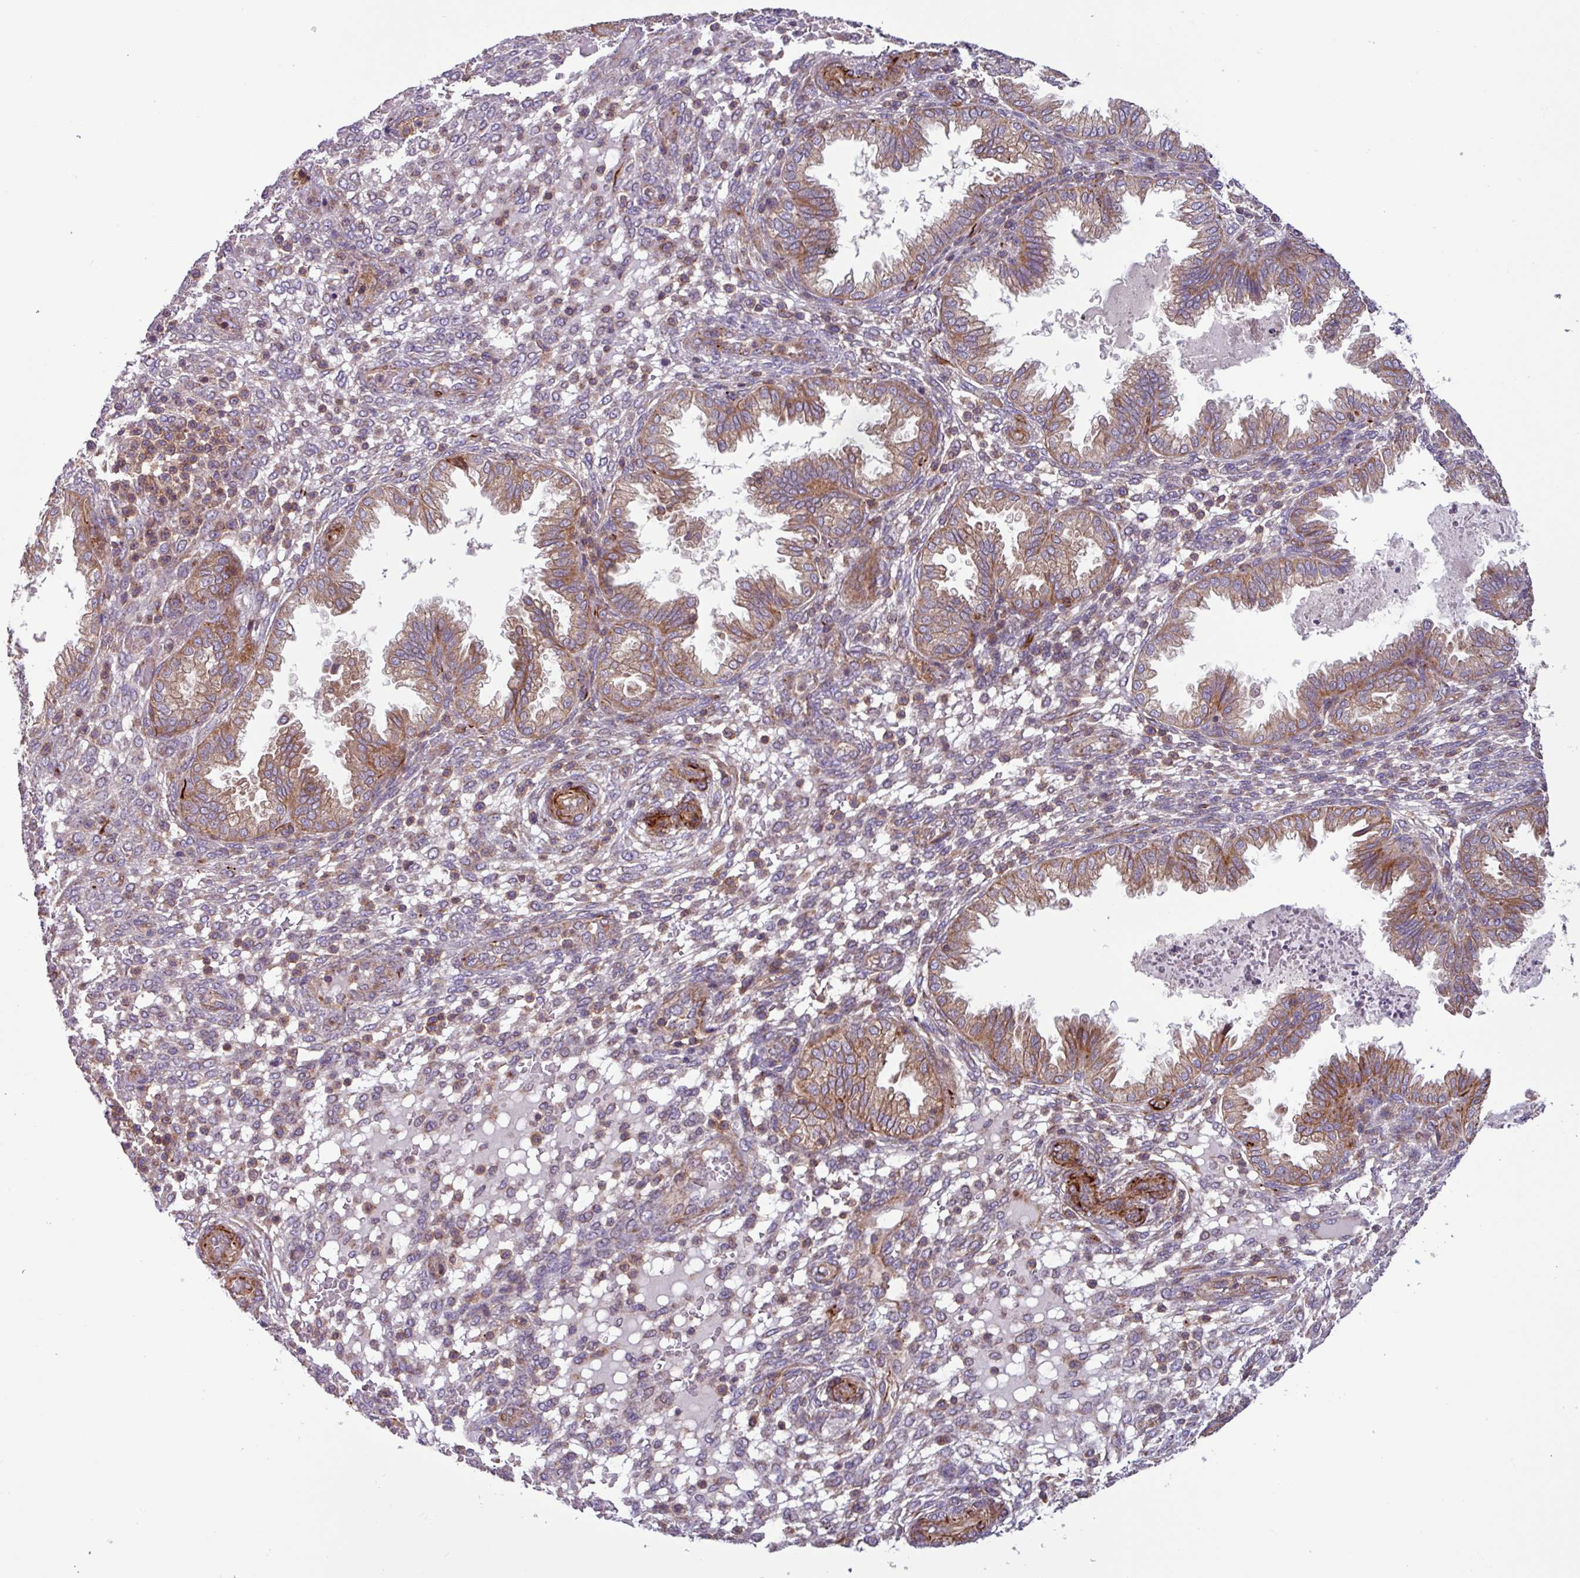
{"staining": {"intensity": "weak", "quantity": "25%-75%", "location": "cytoplasmic/membranous"}, "tissue": "endometrium", "cell_type": "Cells in endometrial stroma", "image_type": "normal", "snomed": [{"axis": "morphology", "description": "Normal tissue, NOS"}, {"axis": "topography", "description": "Endometrium"}], "caption": "Protein analysis of benign endometrium demonstrates weak cytoplasmic/membranous positivity in approximately 25%-75% of cells in endometrial stroma. The staining was performed using DAB (3,3'-diaminobenzidine) to visualize the protein expression in brown, while the nuclei were stained in blue with hematoxylin (Magnification: 20x).", "gene": "PLEKHD1", "patient": {"sex": "female", "age": 33}}